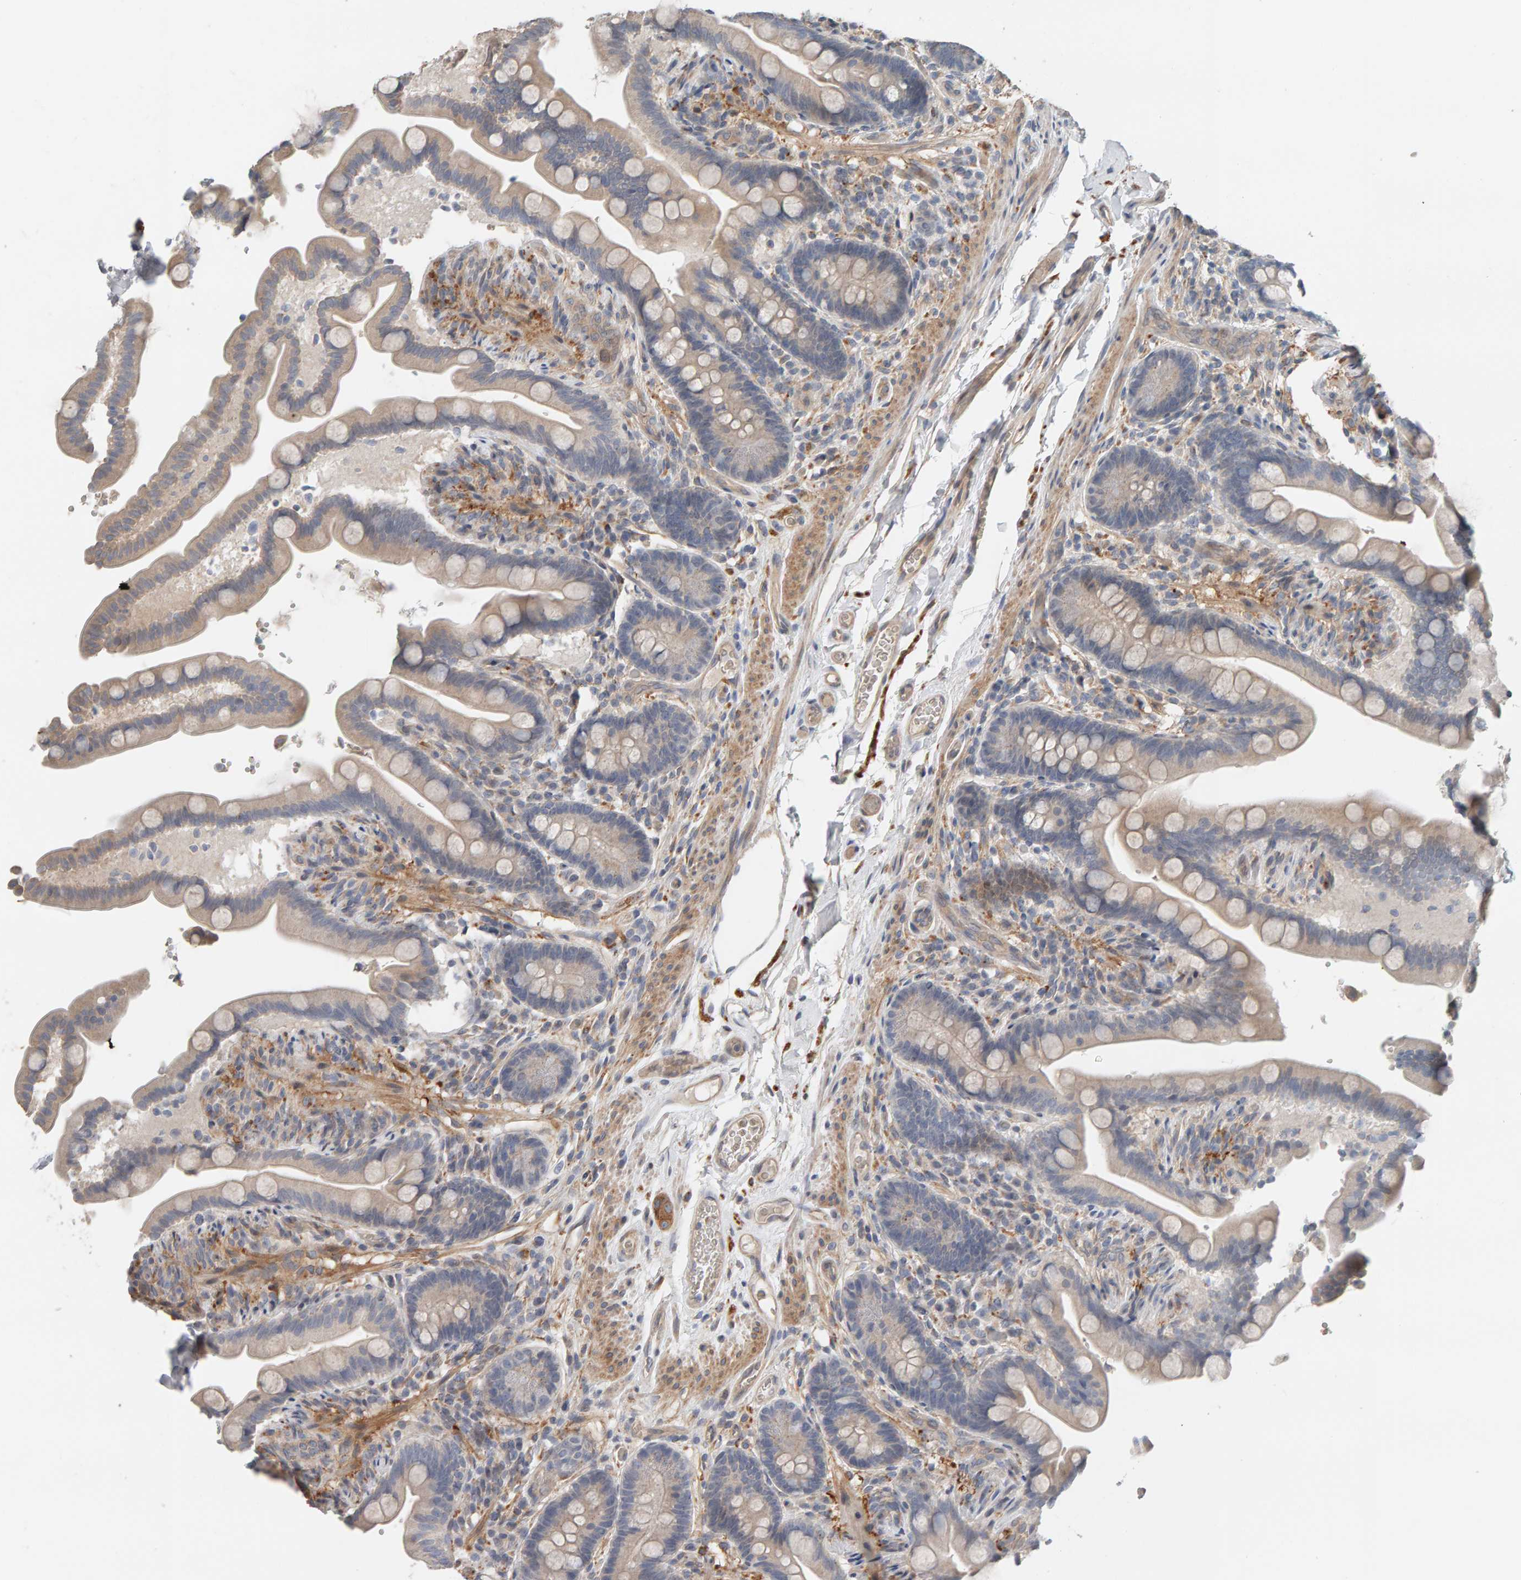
{"staining": {"intensity": "weak", "quantity": ">75%", "location": "cytoplasmic/membranous"}, "tissue": "colon", "cell_type": "Endothelial cells", "image_type": "normal", "snomed": [{"axis": "morphology", "description": "Normal tissue, NOS"}, {"axis": "topography", "description": "Smooth muscle"}, {"axis": "topography", "description": "Colon"}], "caption": "The histopathology image reveals staining of normal colon, revealing weak cytoplasmic/membranous protein staining (brown color) within endothelial cells.", "gene": "IPPK", "patient": {"sex": "male", "age": 73}}